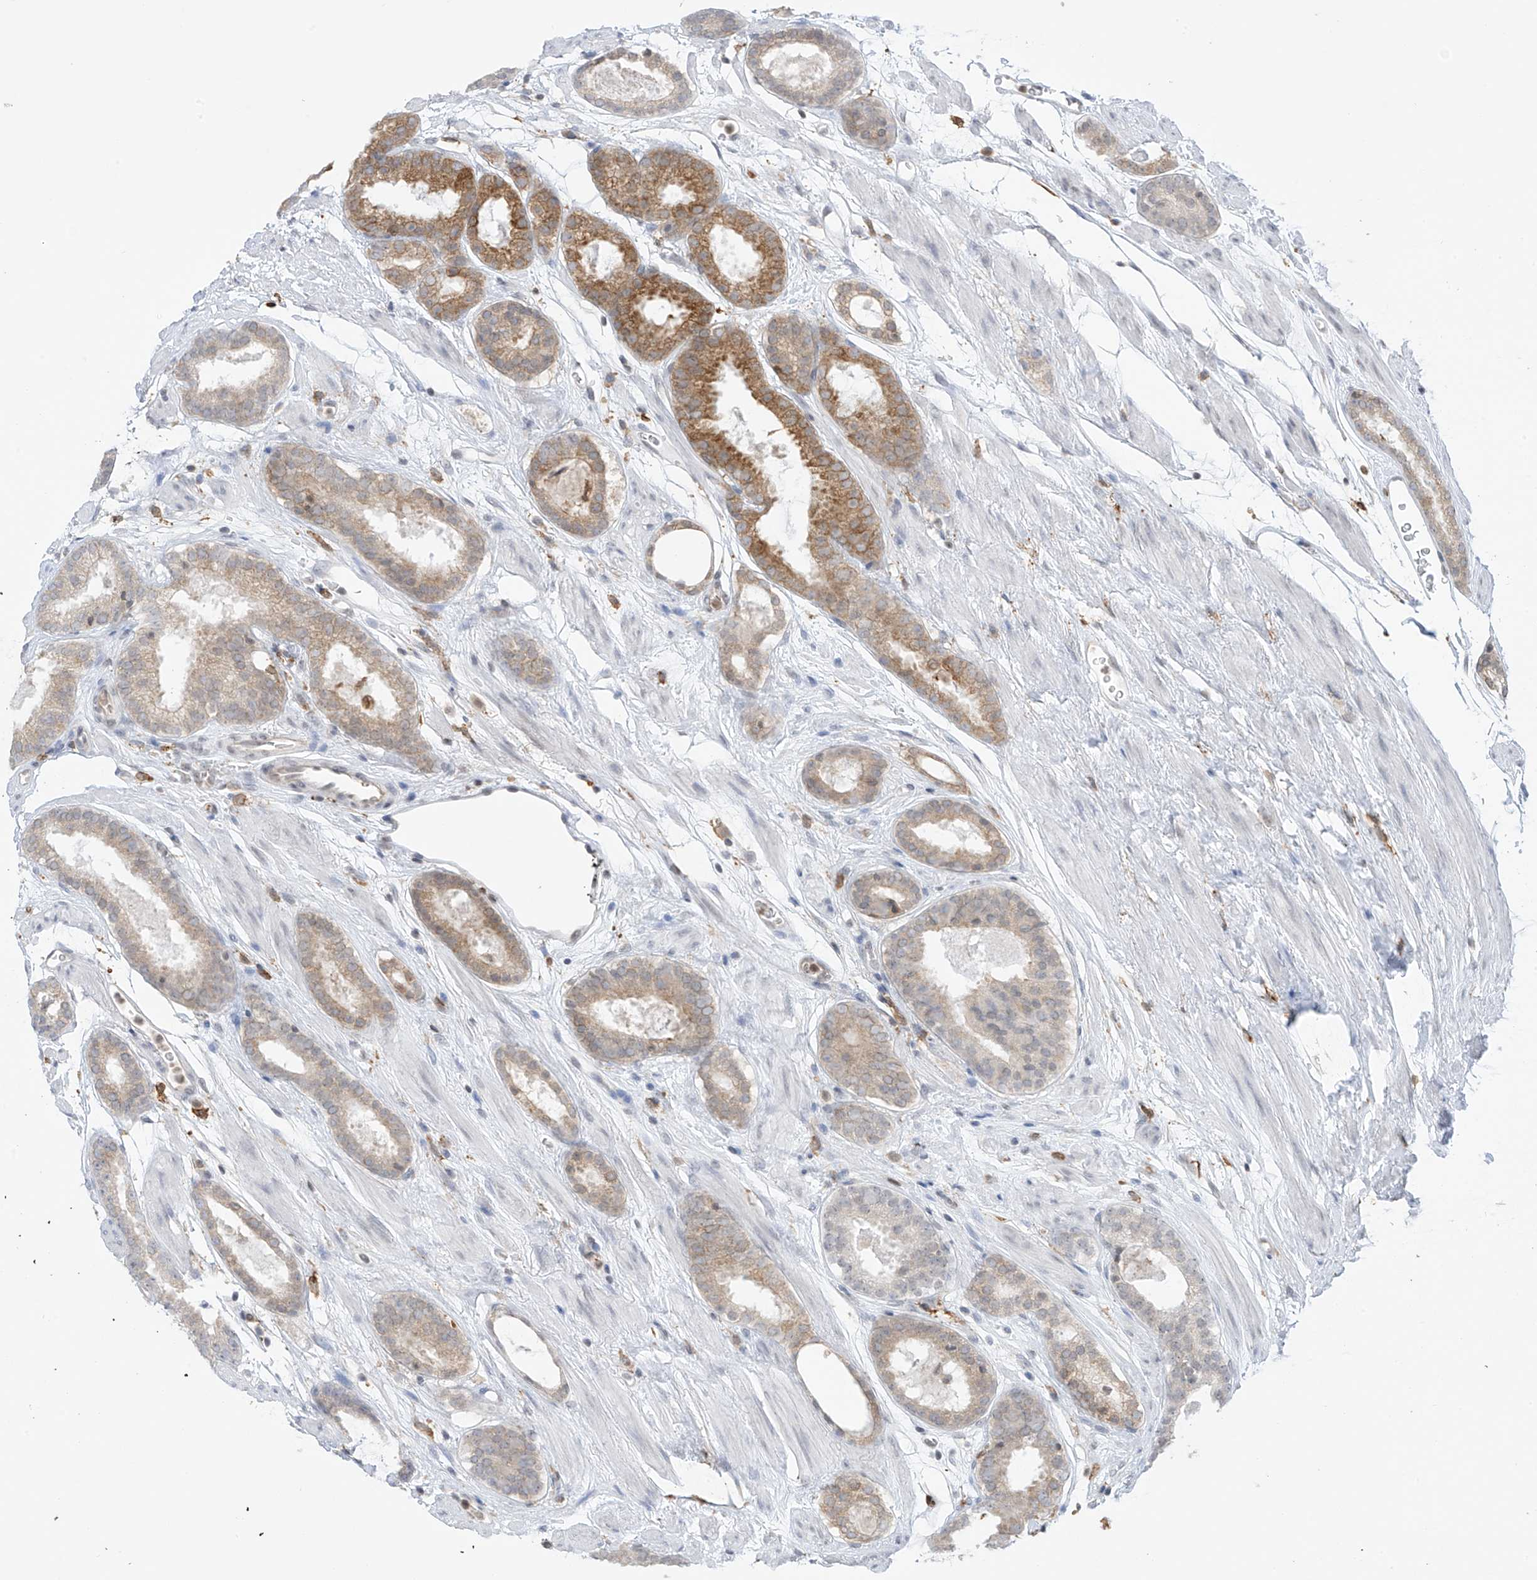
{"staining": {"intensity": "moderate", "quantity": "25%-75%", "location": "cytoplasmic/membranous"}, "tissue": "prostate cancer", "cell_type": "Tumor cells", "image_type": "cancer", "snomed": [{"axis": "morphology", "description": "Adenocarcinoma, Low grade"}, {"axis": "topography", "description": "Prostate"}], "caption": "Immunohistochemical staining of human prostate cancer reveals moderate cytoplasmic/membranous protein staining in about 25%-75% of tumor cells. The staining was performed using DAB (3,3'-diaminobenzidine), with brown indicating positive protein expression. Nuclei are stained blue with hematoxylin.", "gene": "TBXAS1", "patient": {"sex": "male", "age": 69}}